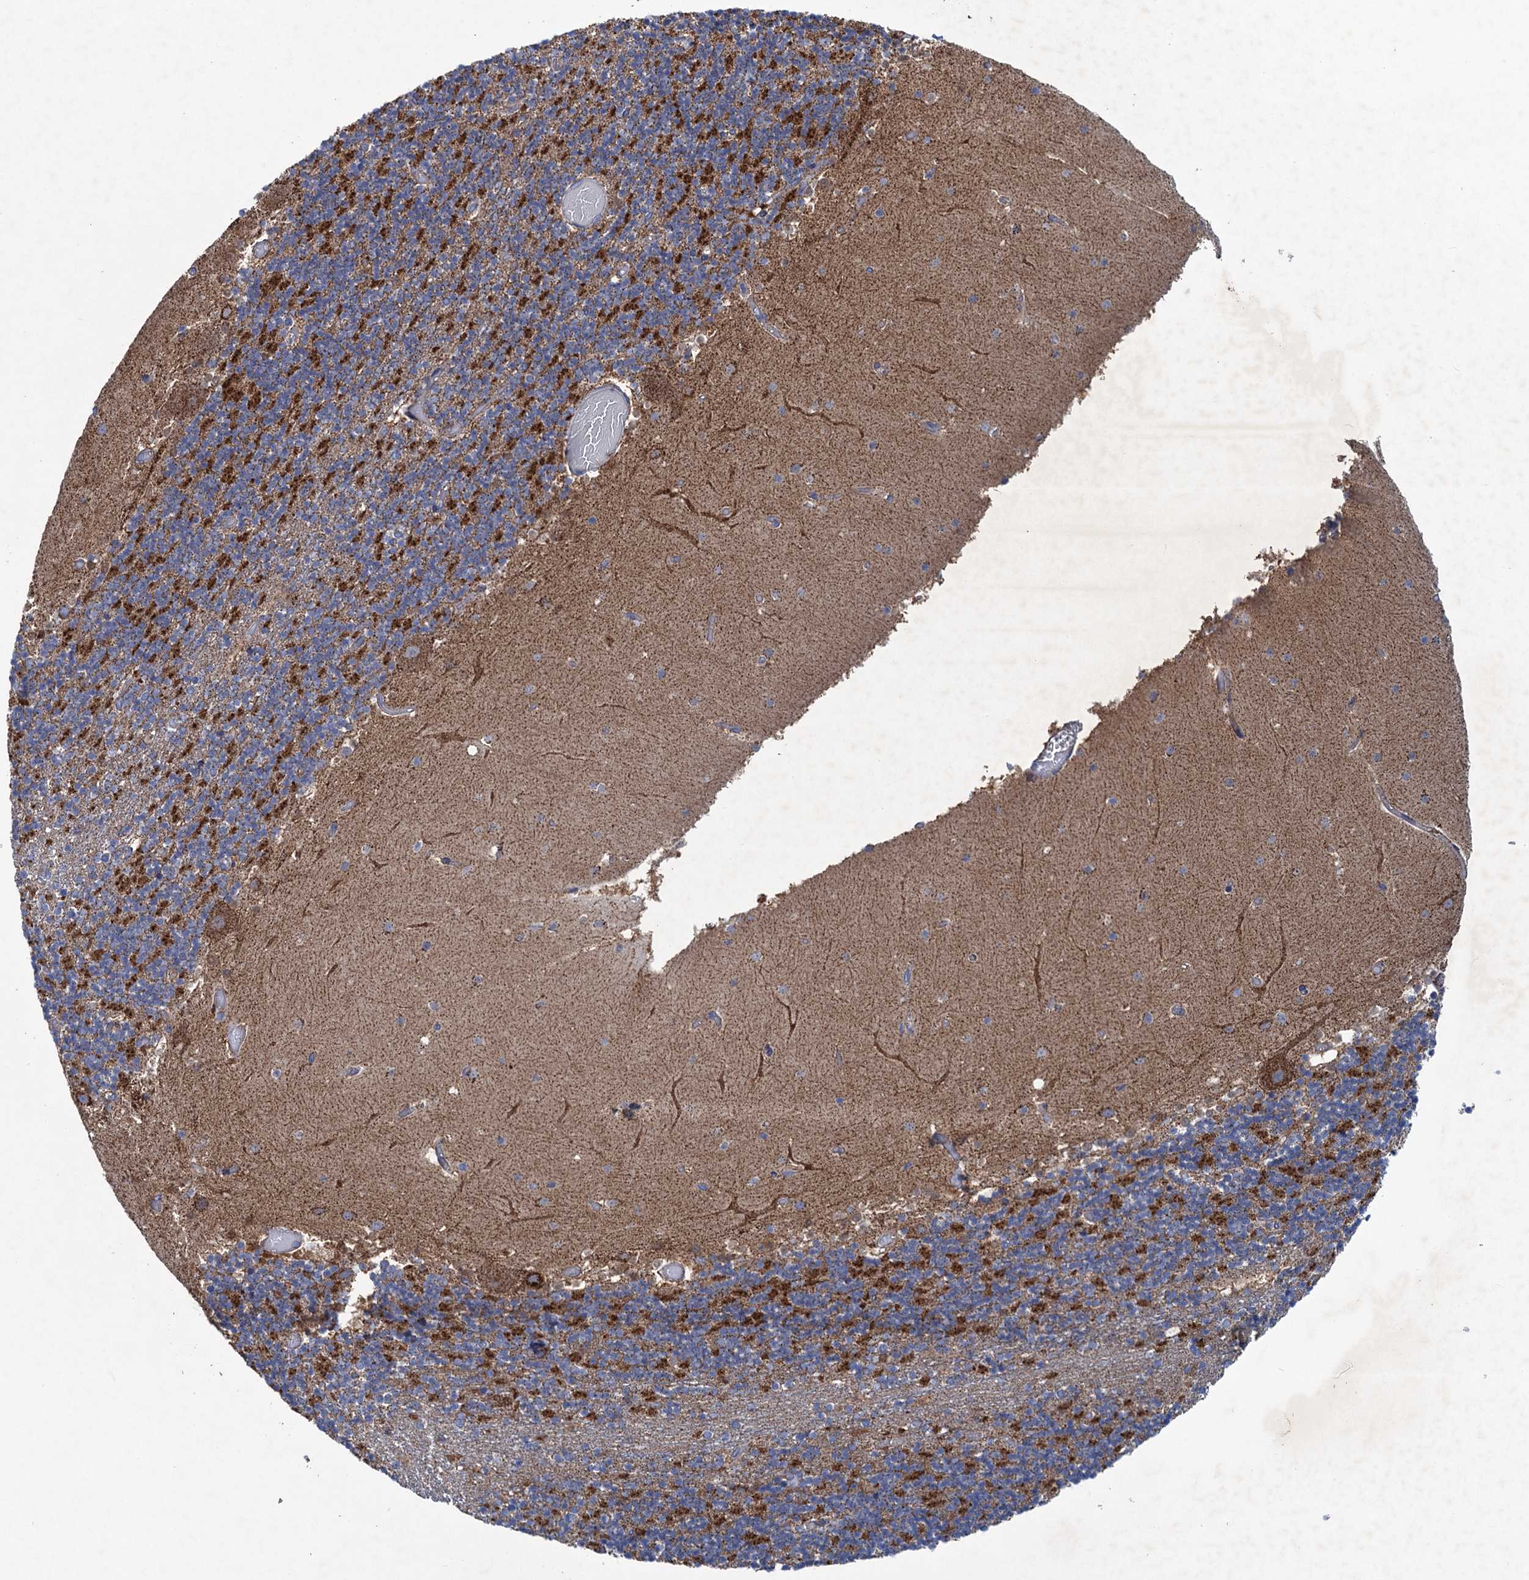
{"staining": {"intensity": "strong", "quantity": "25%-75%", "location": "cytoplasmic/membranous"}, "tissue": "cerebellum", "cell_type": "Cells in granular layer", "image_type": "normal", "snomed": [{"axis": "morphology", "description": "Normal tissue, NOS"}, {"axis": "topography", "description": "Cerebellum"}], "caption": "A high-resolution micrograph shows immunohistochemistry (IHC) staining of benign cerebellum, which reveals strong cytoplasmic/membranous expression in about 25%-75% of cells in granular layer.", "gene": "GTPBP3", "patient": {"sex": "female", "age": 28}}